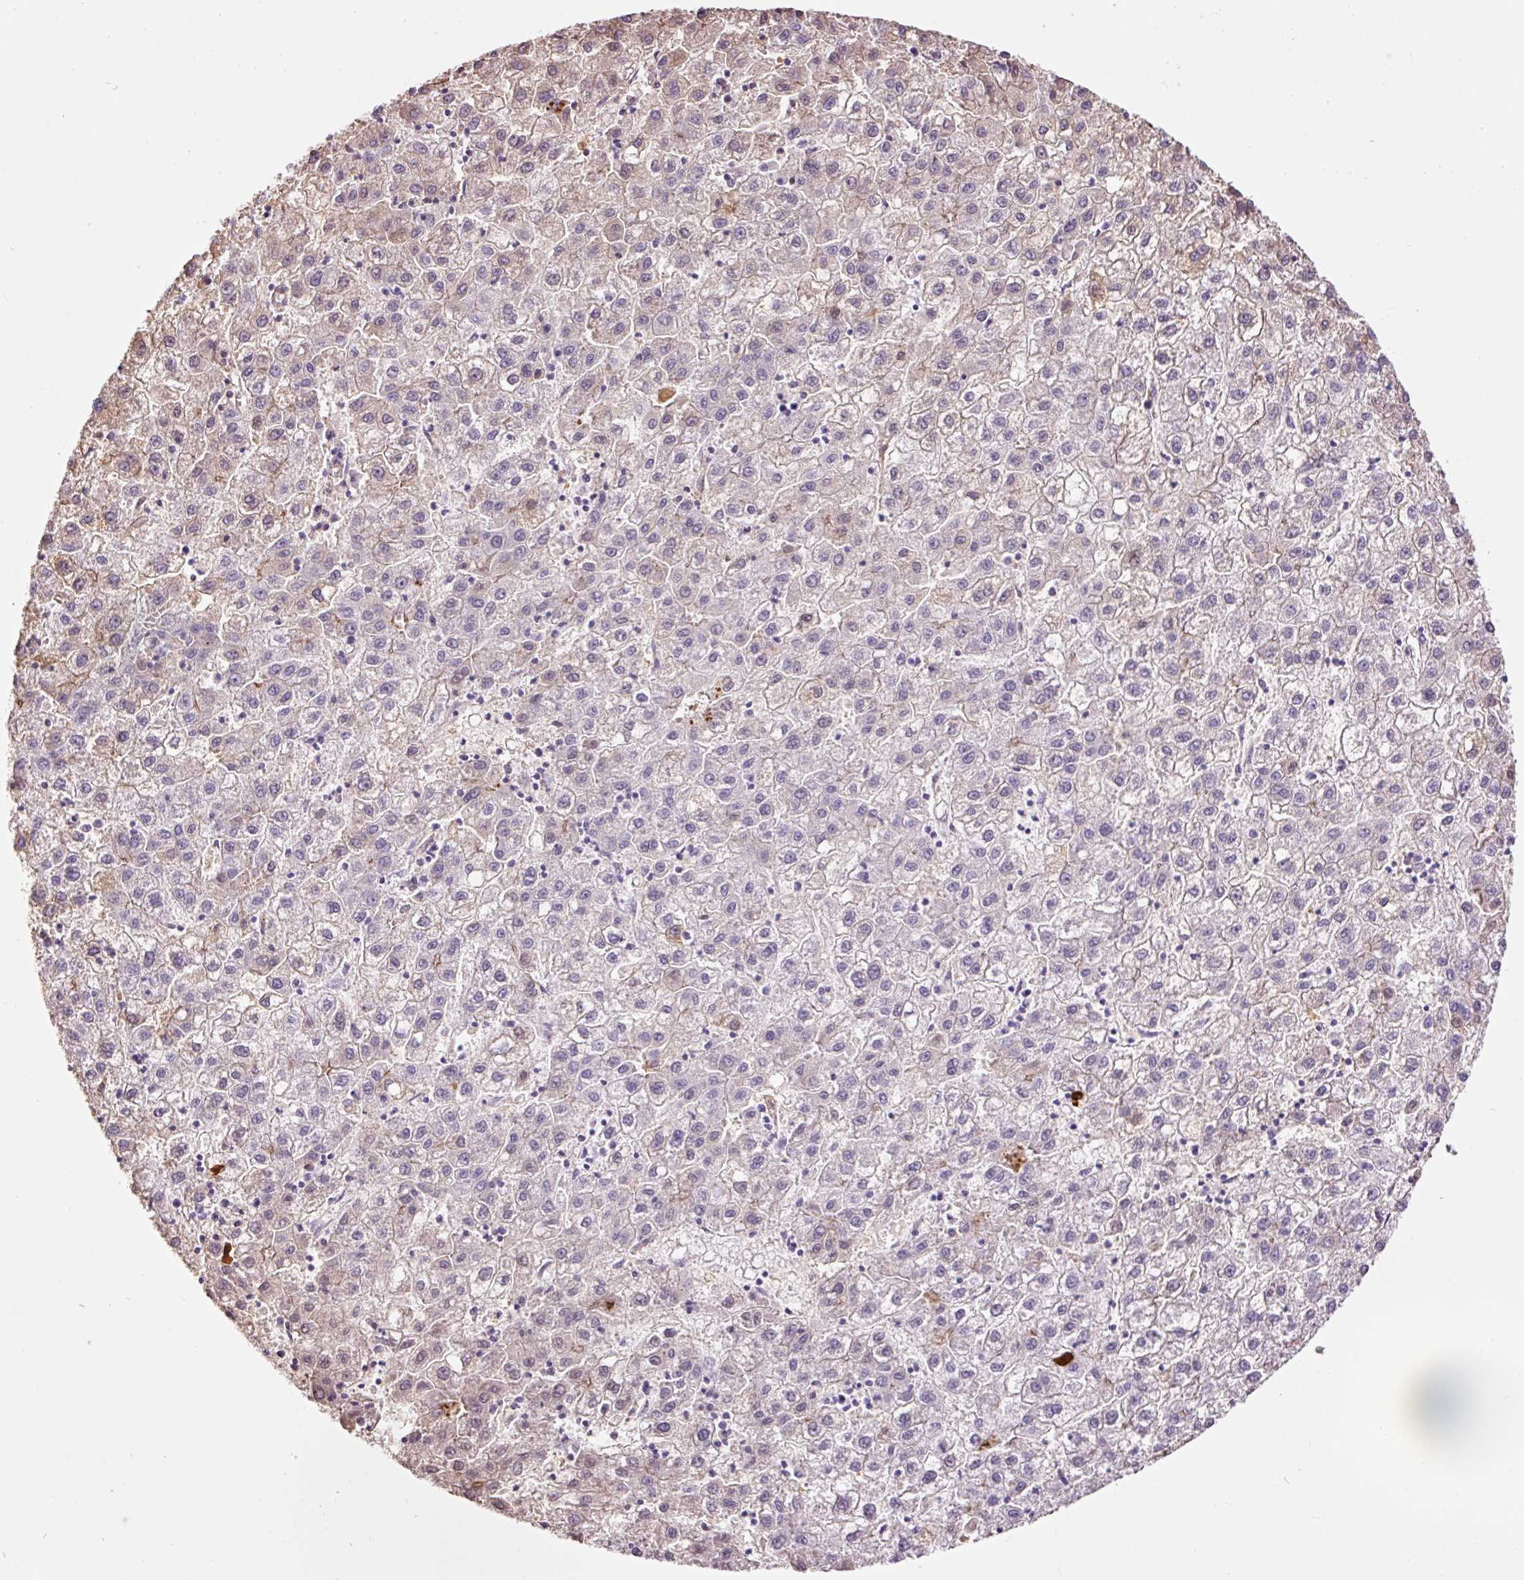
{"staining": {"intensity": "weak", "quantity": "<25%", "location": "cytoplasmic/membranous"}, "tissue": "liver cancer", "cell_type": "Tumor cells", "image_type": "cancer", "snomed": [{"axis": "morphology", "description": "Carcinoma, Hepatocellular, NOS"}, {"axis": "topography", "description": "Liver"}], "caption": "Immunohistochemical staining of hepatocellular carcinoma (liver) reveals no significant positivity in tumor cells.", "gene": "PRPF38B", "patient": {"sex": "male", "age": 72}}